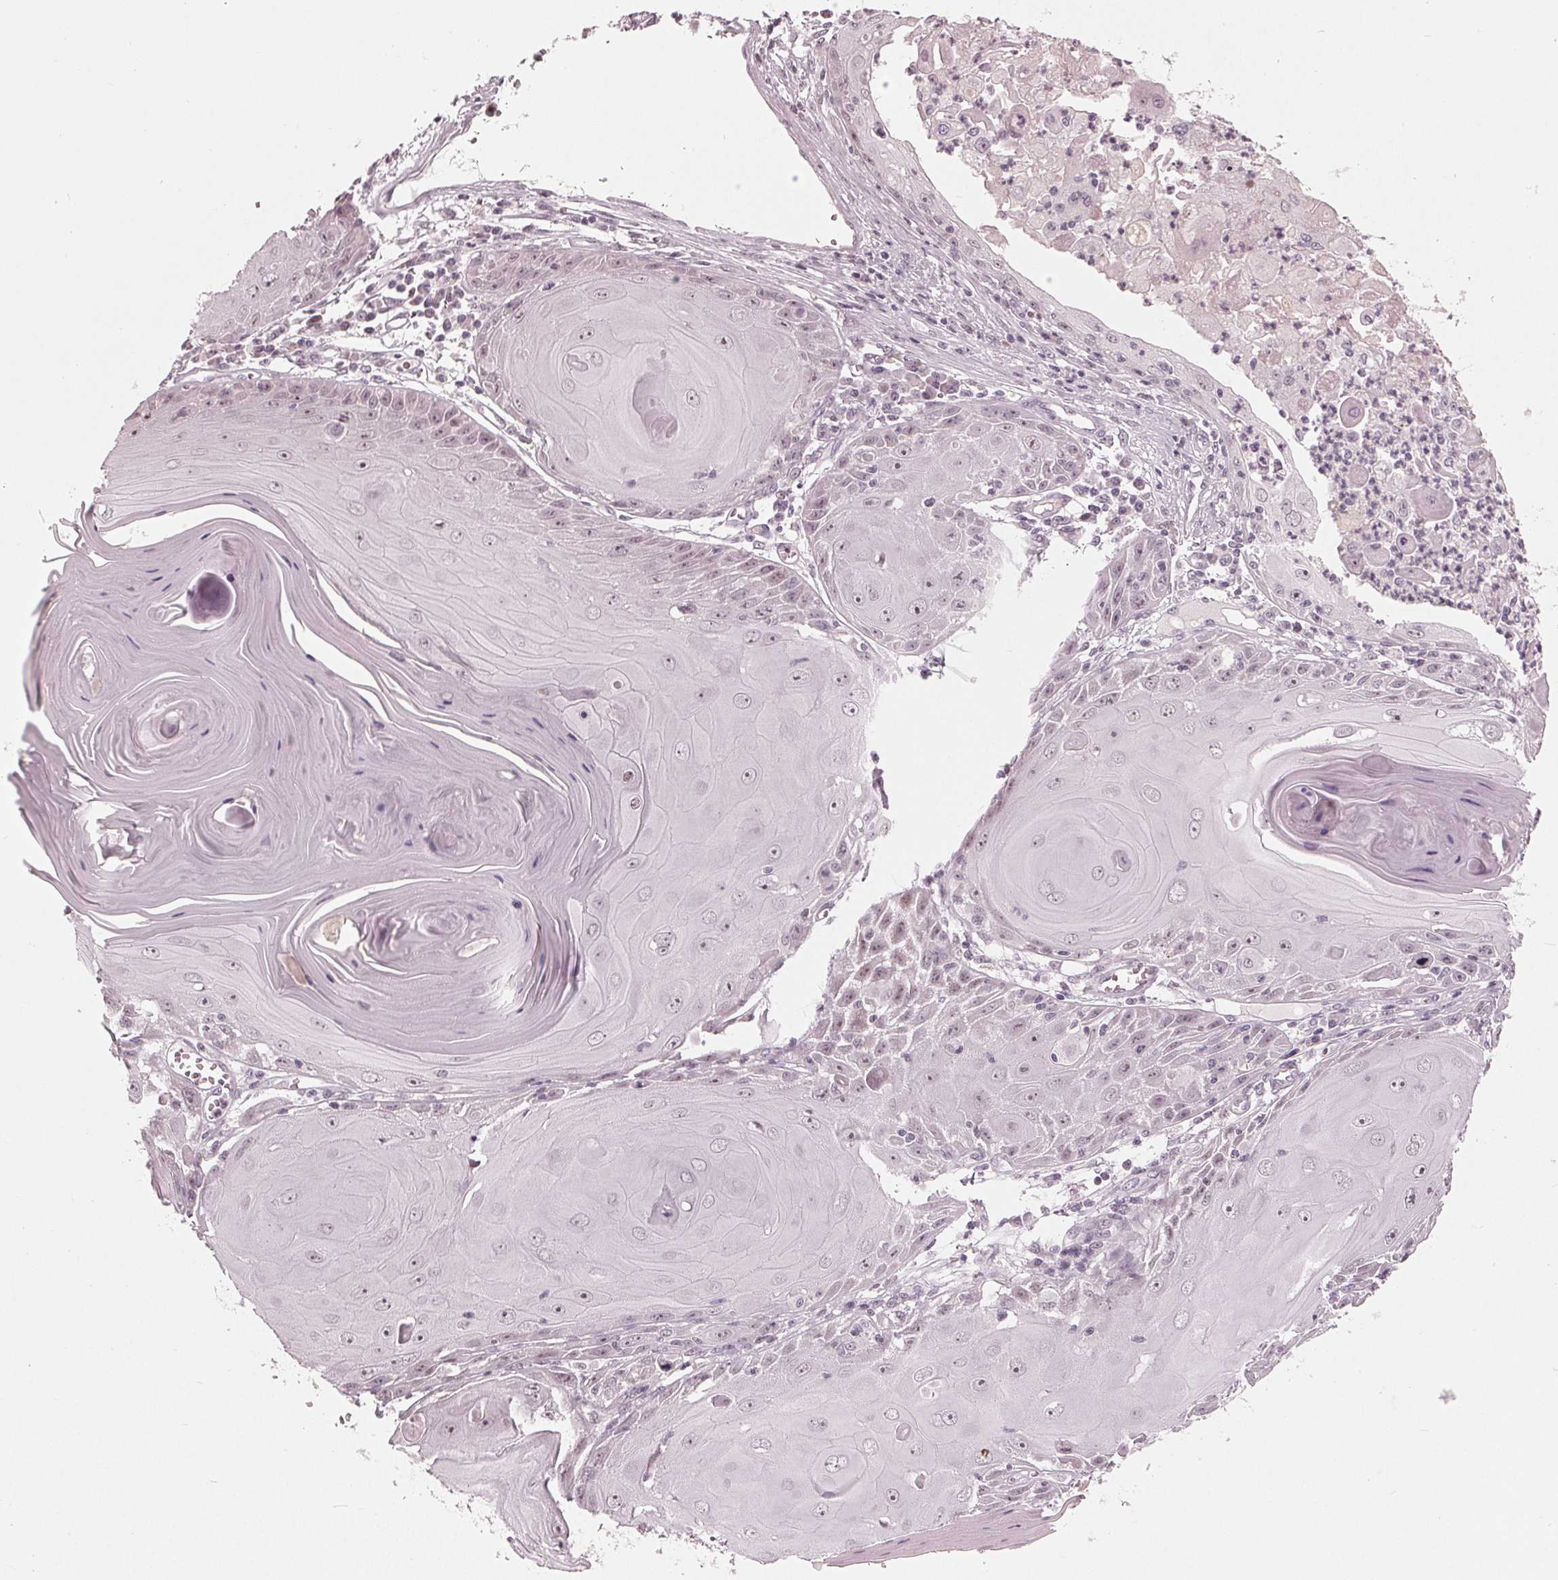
{"staining": {"intensity": "negative", "quantity": "none", "location": "none"}, "tissue": "skin cancer", "cell_type": "Tumor cells", "image_type": "cancer", "snomed": [{"axis": "morphology", "description": "Squamous cell carcinoma, NOS"}, {"axis": "topography", "description": "Skin"}, {"axis": "topography", "description": "Vulva"}], "caption": "Tumor cells are negative for brown protein staining in skin squamous cell carcinoma.", "gene": "ADPRHL1", "patient": {"sex": "female", "age": 85}}